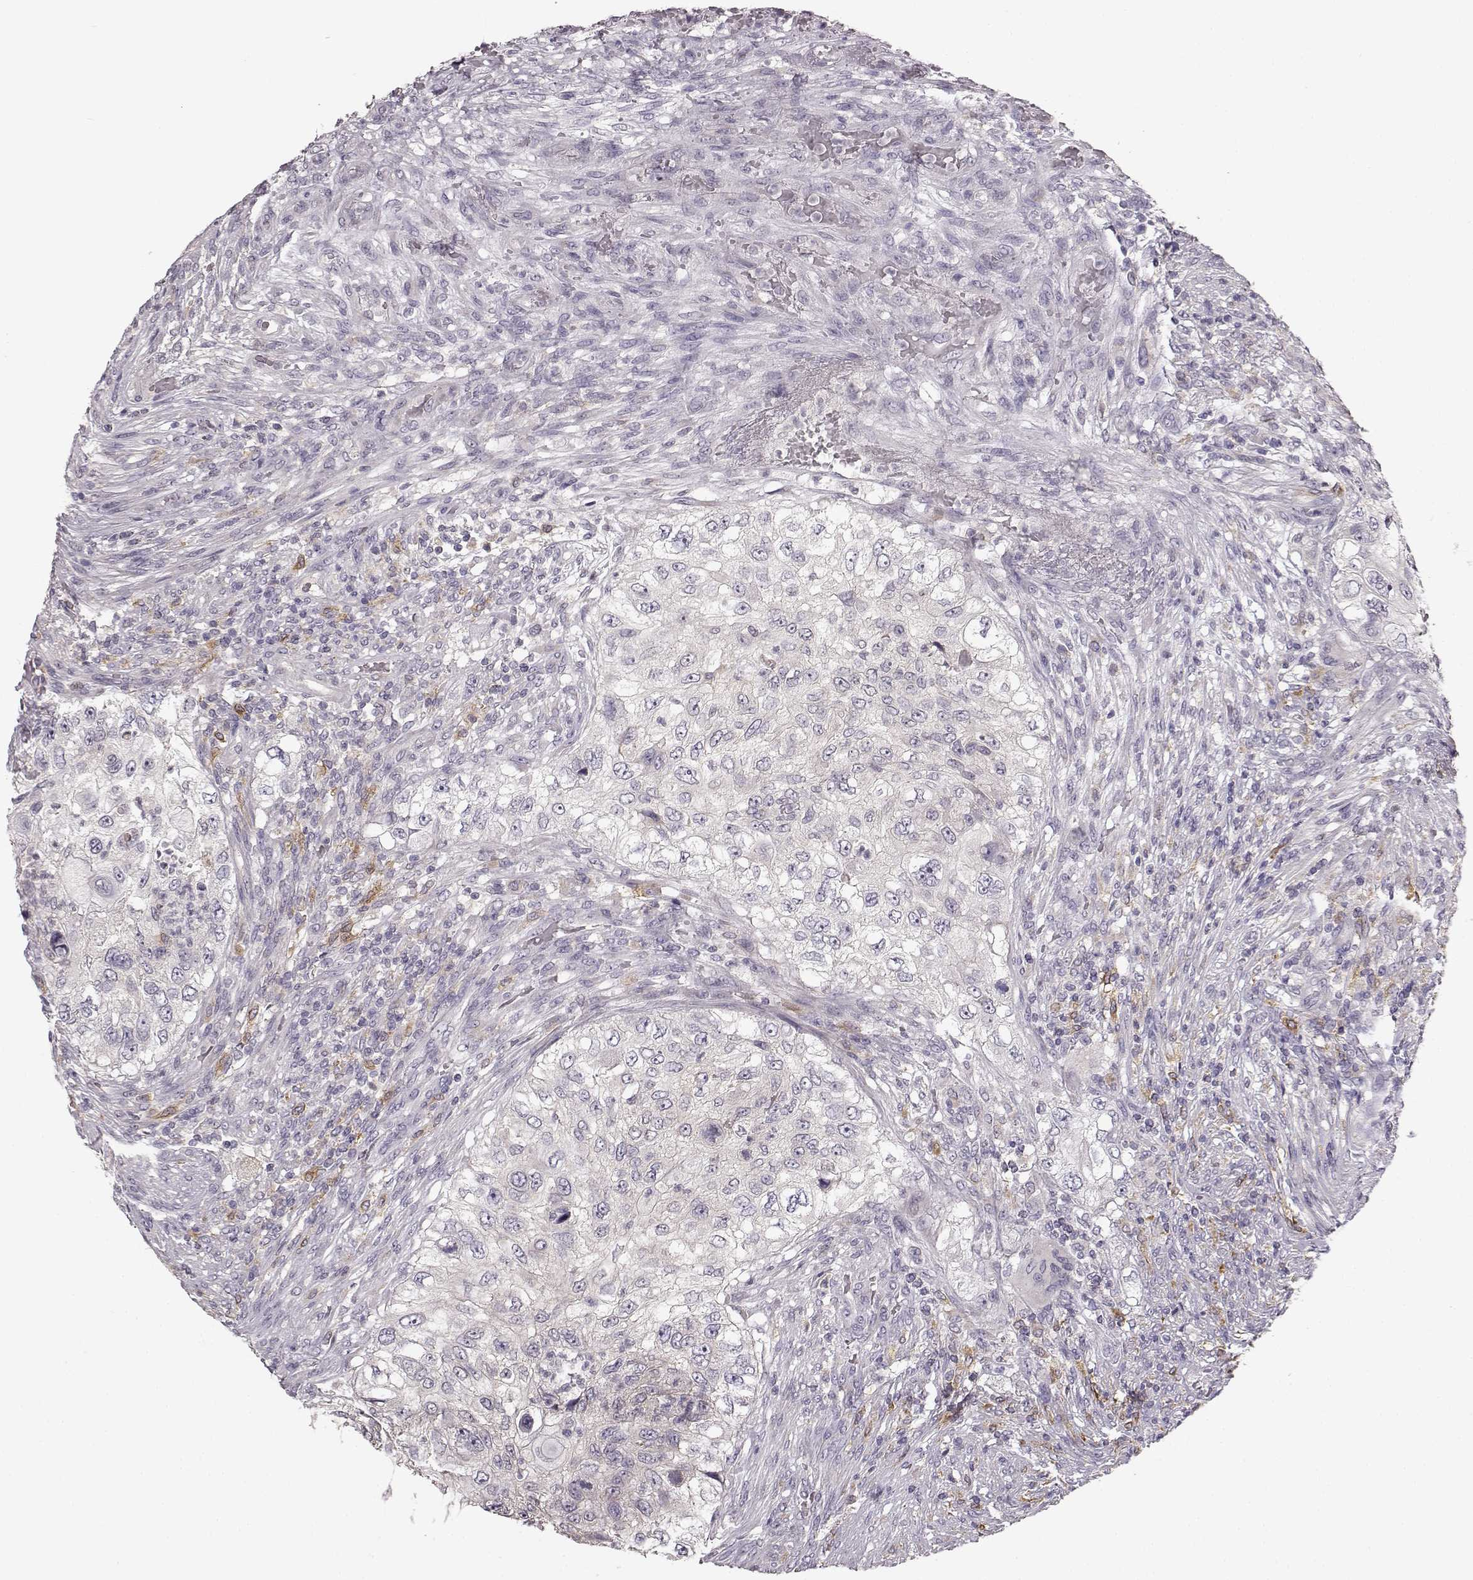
{"staining": {"intensity": "negative", "quantity": "none", "location": "none"}, "tissue": "urothelial cancer", "cell_type": "Tumor cells", "image_type": "cancer", "snomed": [{"axis": "morphology", "description": "Urothelial carcinoma, High grade"}, {"axis": "topography", "description": "Urinary bladder"}], "caption": "Micrograph shows no significant protein expression in tumor cells of urothelial cancer.", "gene": "GHR", "patient": {"sex": "female", "age": 60}}